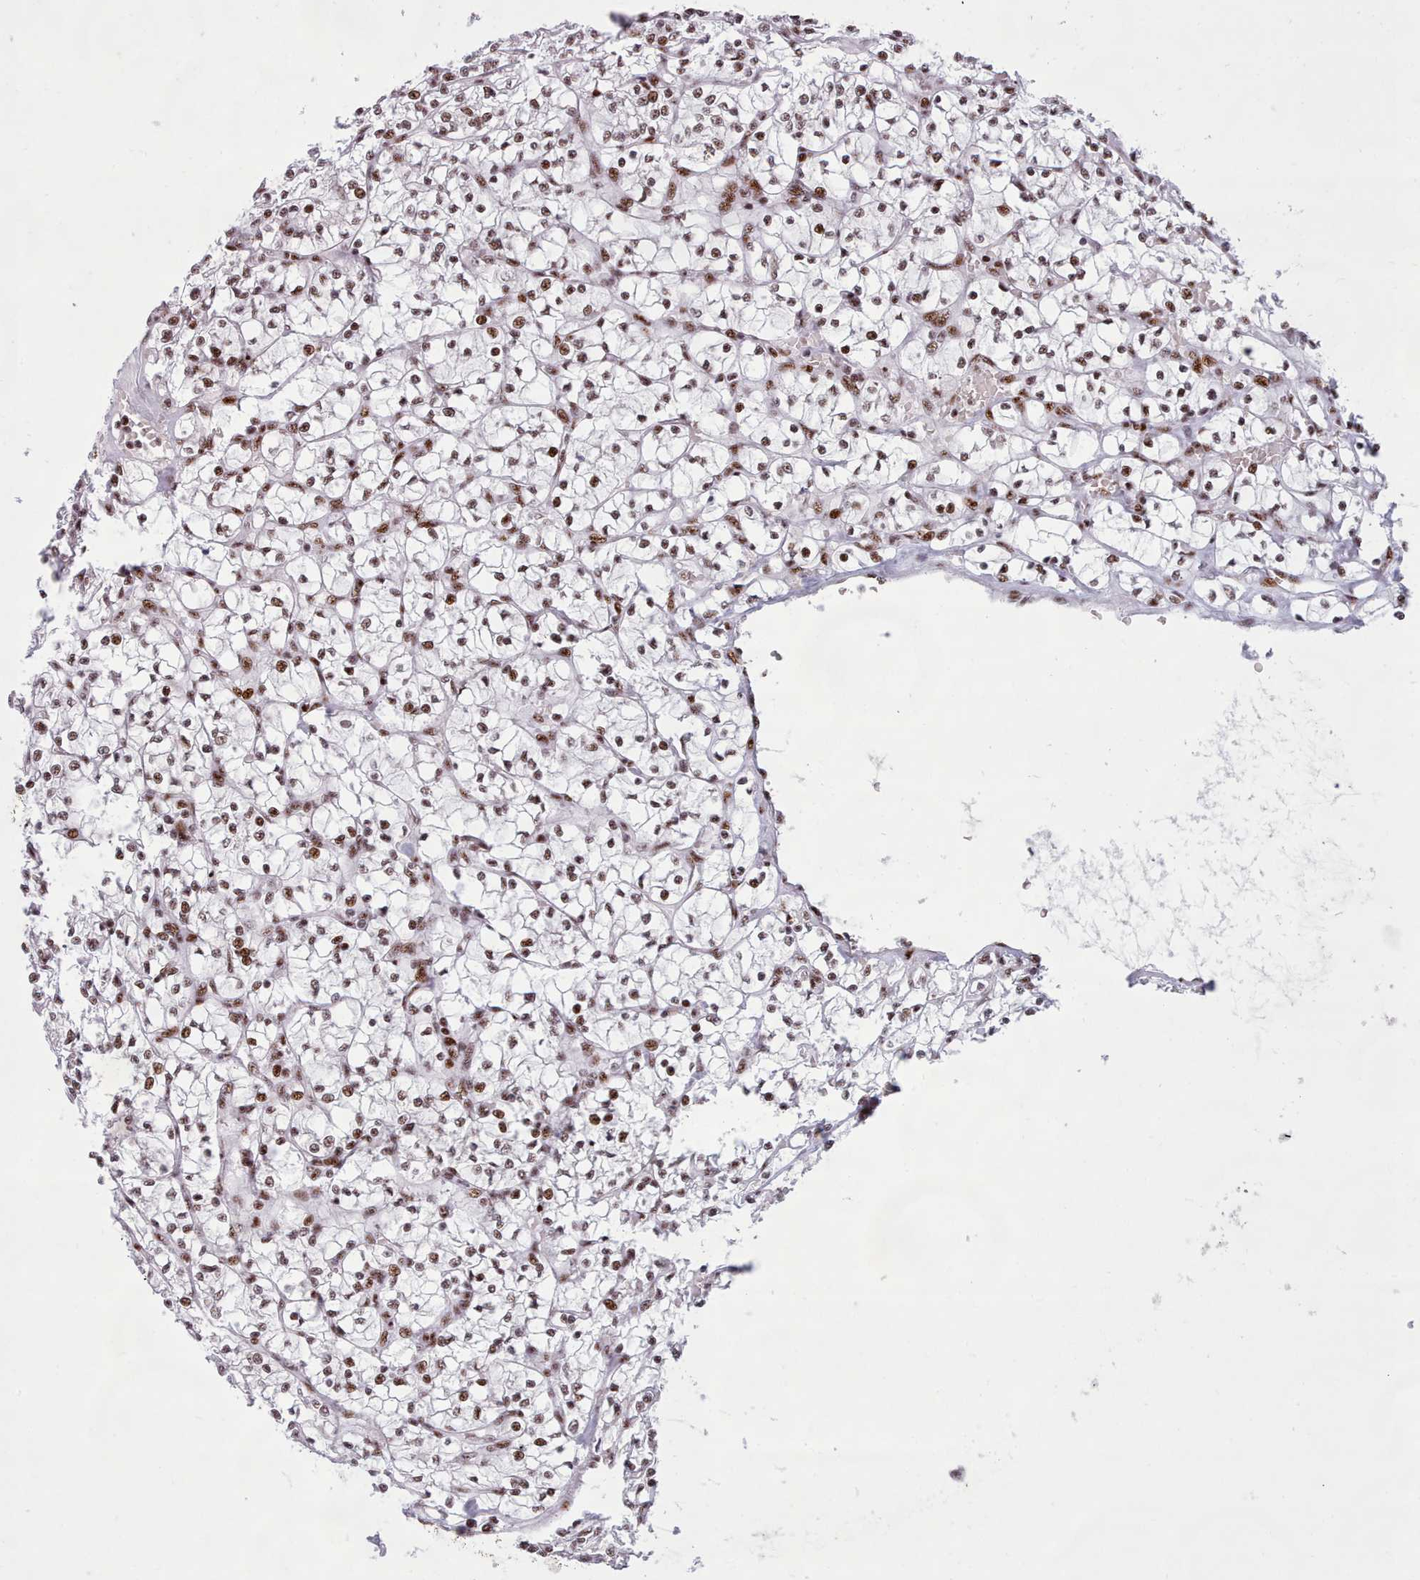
{"staining": {"intensity": "moderate", "quantity": ">75%", "location": "nuclear"}, "tissue": "renal cancer", "cell_type": "Tumor cells", "image_type": "cancer", "snomed": [{"axis": "morphology", "description": "Adenocarcinoma, NOS"}, {"axis": "topography", "description": "Kidney"}], "caption": "DAB immunohistochemical staining of adenocarcinoma (renal) demonstrates moderate nuclear protein staining in approximately >75% of tumor cells.", "gene": "TMEM35B", "patient": {"sex": "female", "age": 64}}